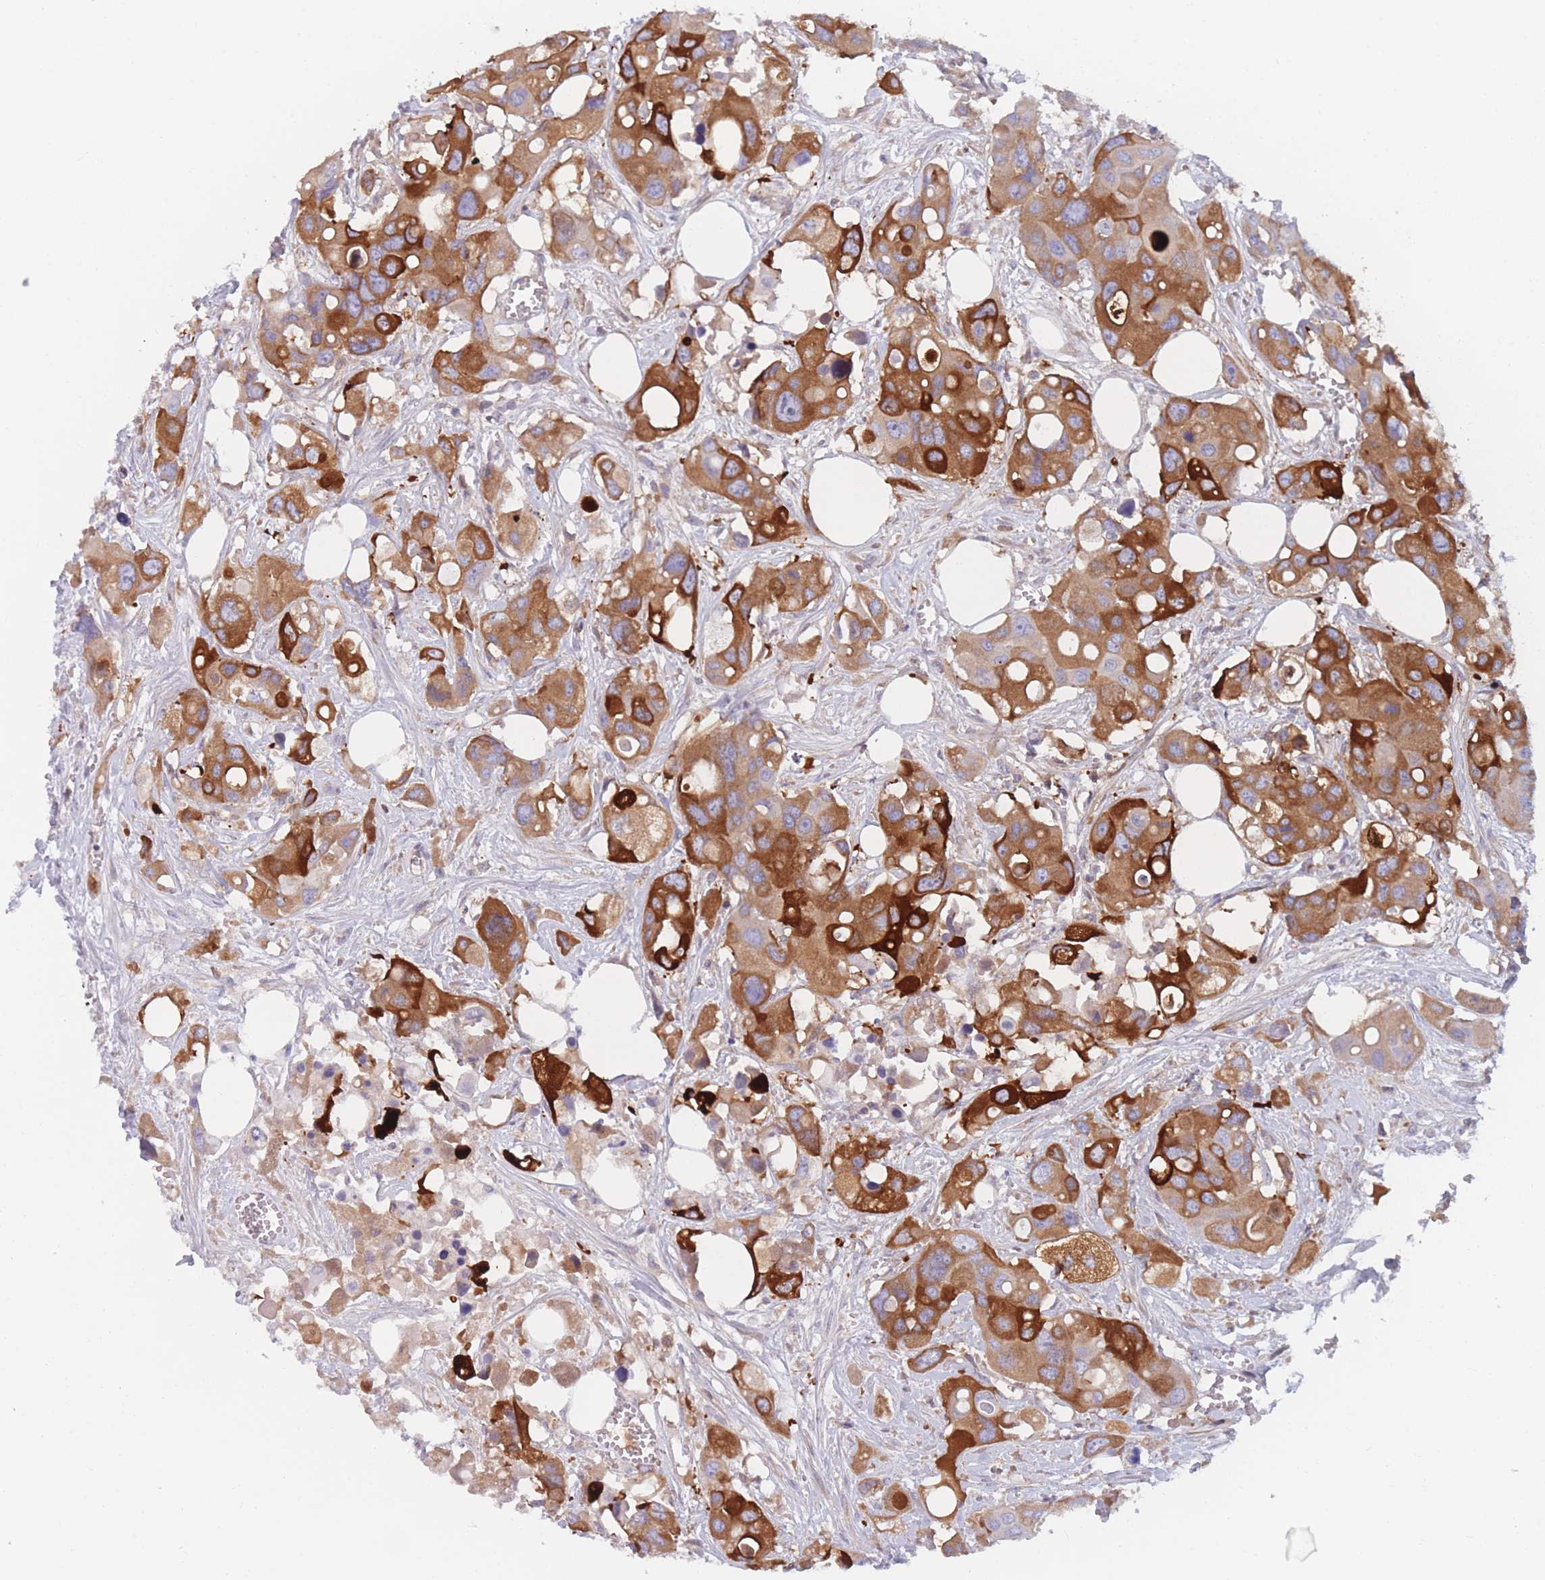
{"staining": {"intensity": "strong", "quantity": "25%-75%", "location": "cytoplasmic/membranous"}, "tissue": "colorectal cancer", "cell_type": "Tumor cells", "image_type": "cancer", "snomed": [{"axis": "morphology", "description": "Adenocarcinoma, NOS"}, {"axis": "topography", "description": "Colon"}], "caption": "High-power microscopy captured an immunohistochemistry histopathology image of colorectal cancer (adenocarcinoma), revealing strong cytoplasmic/membranous positivity in about 25%-75% of tumor cells.", "gene": "PDE4A", "patient": {"sex": "male", "age": 77}}